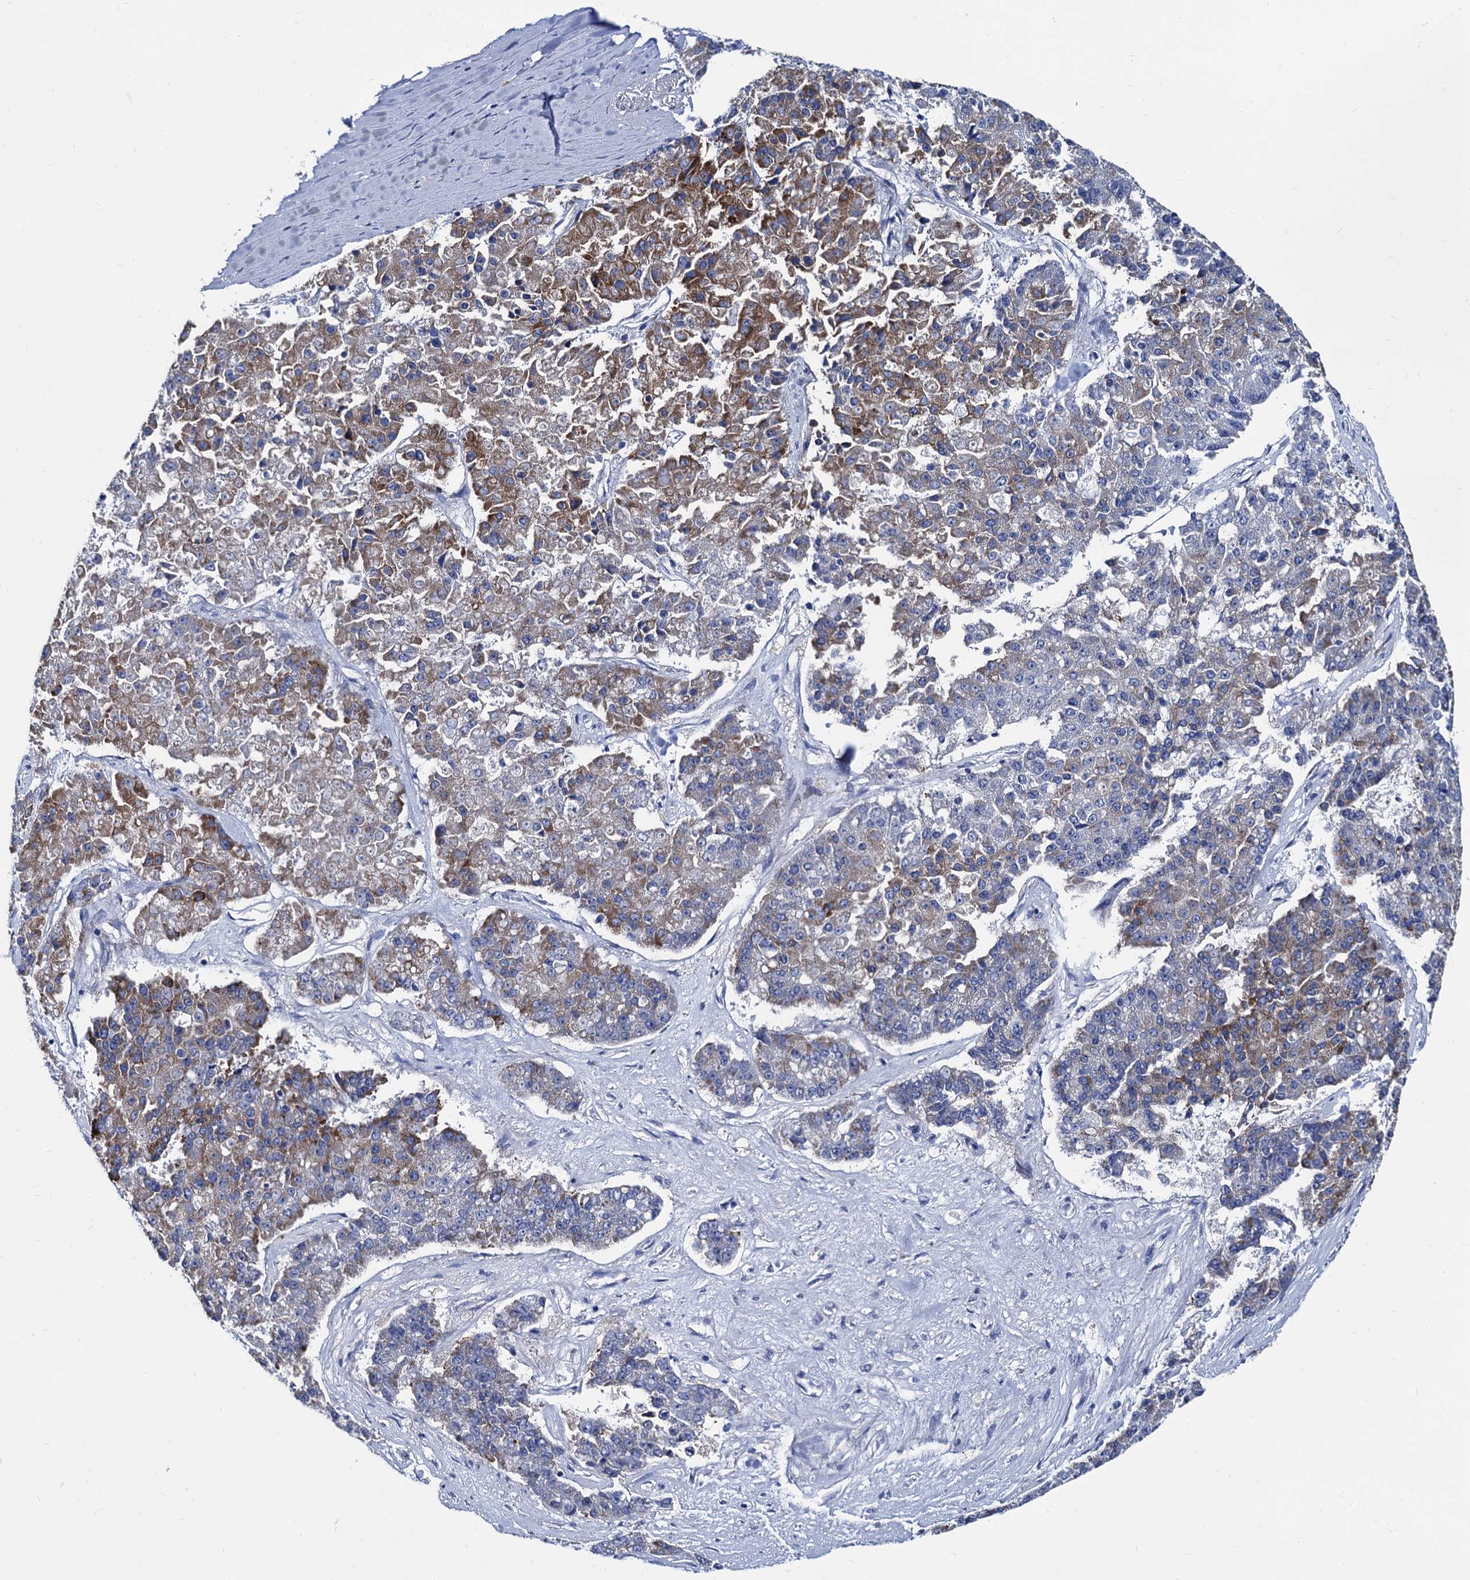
{"staining": {"intensity": "moderate", "quantity": "<25%", "location": "cytoplasmic/membranous"}, "tissue": "pancreatic cancer", "cell_type": "Tumor cells", "image_type": "cancer", "snomed": [{"axis": "morphology", "description": "Adenocarcinoma, NOS"}, {"axis": "topography", "description": "Pancreas"}], "caption": "Protein staining displays moderate cytoplasmic/membranous expression in approximately <25% of tumor cells in pancreatic cancer.", "gene": "FOXR2", "patient": {"sex": "male", "age": 50}}